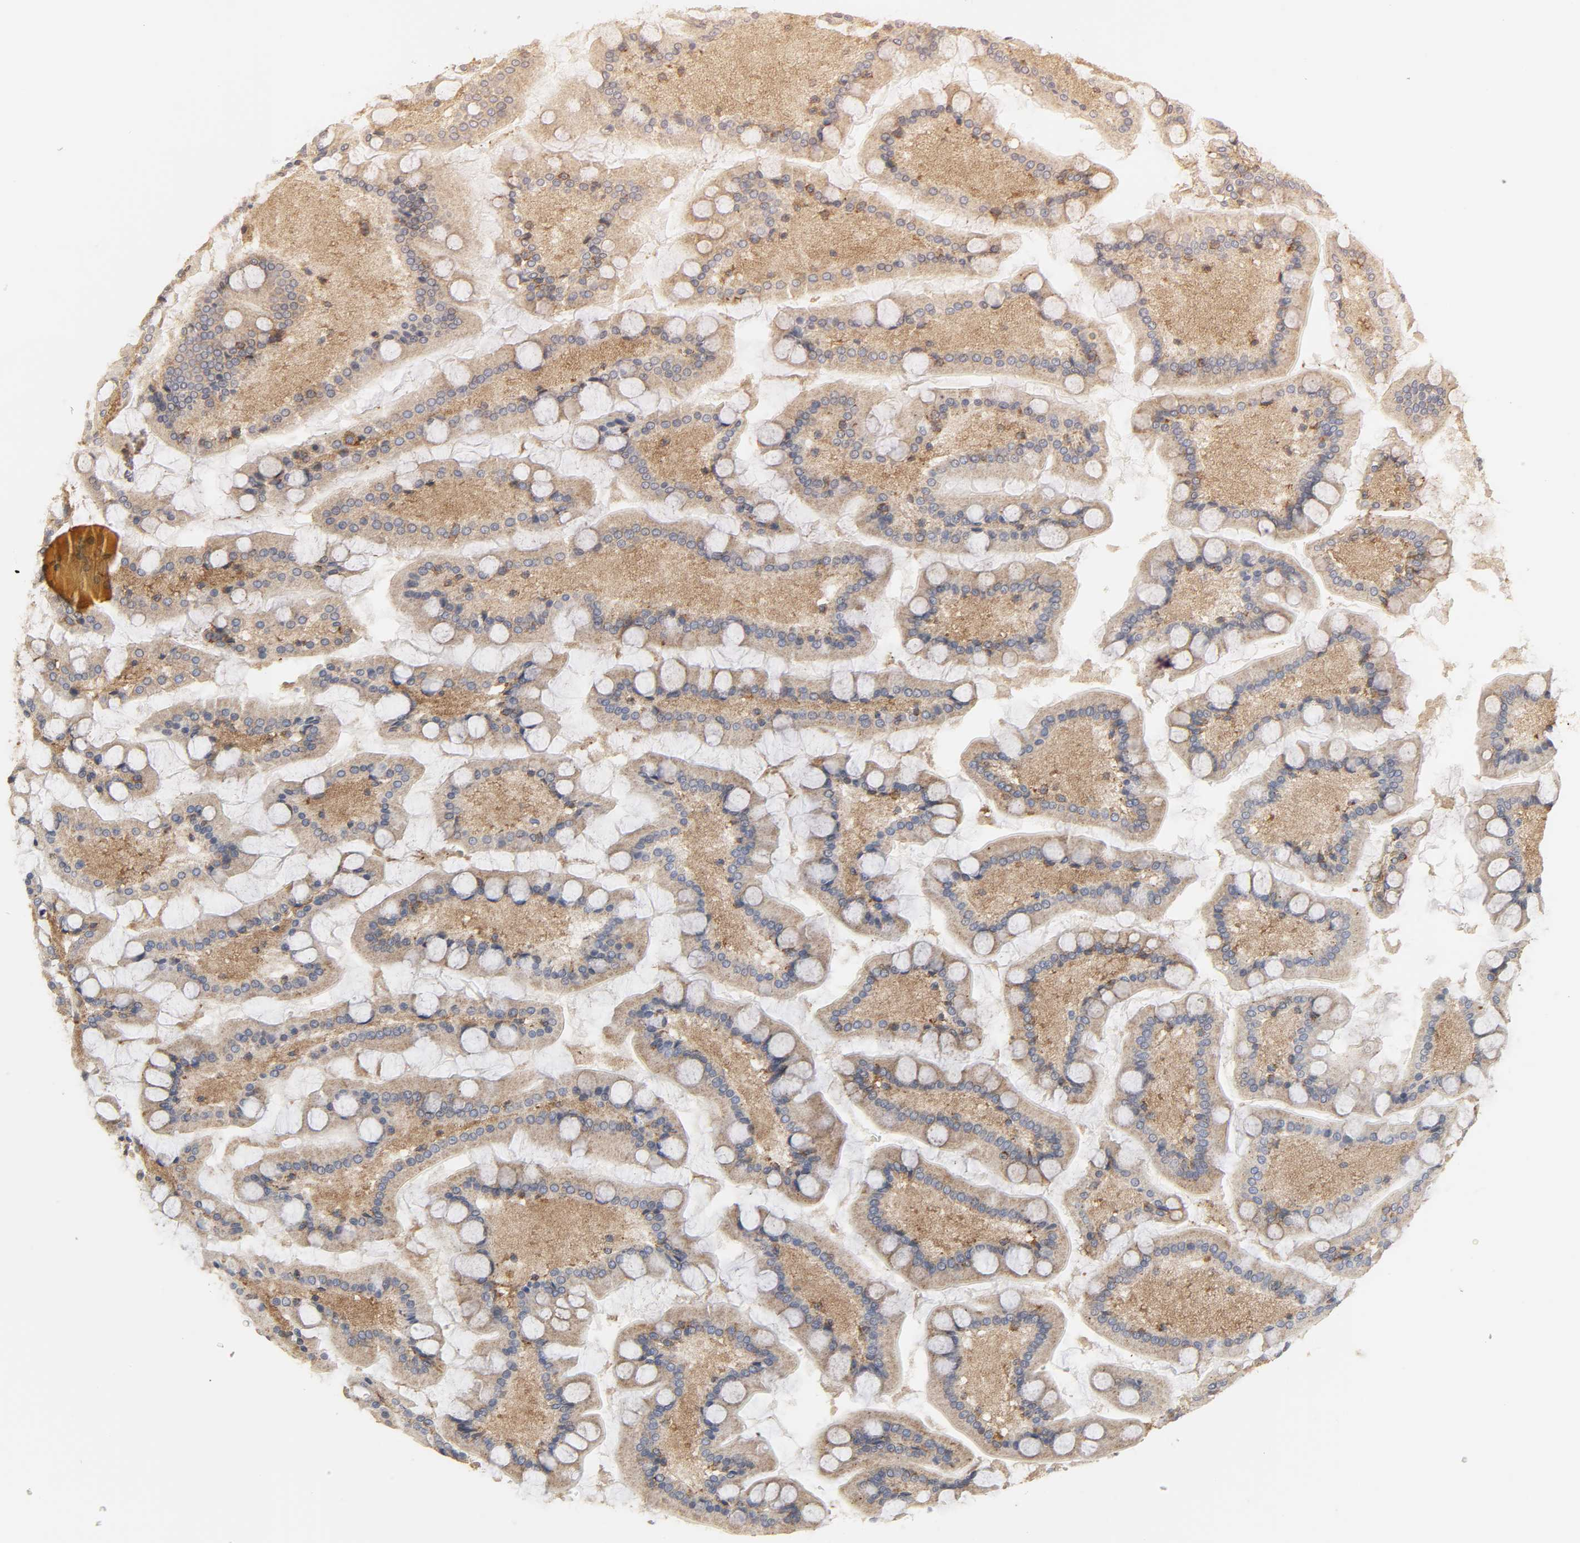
{"staining": {"intensity": "strong", "quantity": ">75%", "location": "cytoplasmic/membranous"}, "tissue": "small intestine", "cell_type": "Glandular cells", "image_type": "normal", "snomed": [{"axis": "morphology", "description": "Normal tissue, NOS"}, {"axis": "topography", "description": "Small intestine"}], "caption": "Protein analysis of benign small intestine shows strong cytoplasmic/membranous staining in about >75% of glandular cells. (DAB (3,3'-diaminobenzidine) IHC with brightfield microscopy, high magnification).", "gene": "SH3GLB1", "patient": {"sex": "male", "age": 41}}